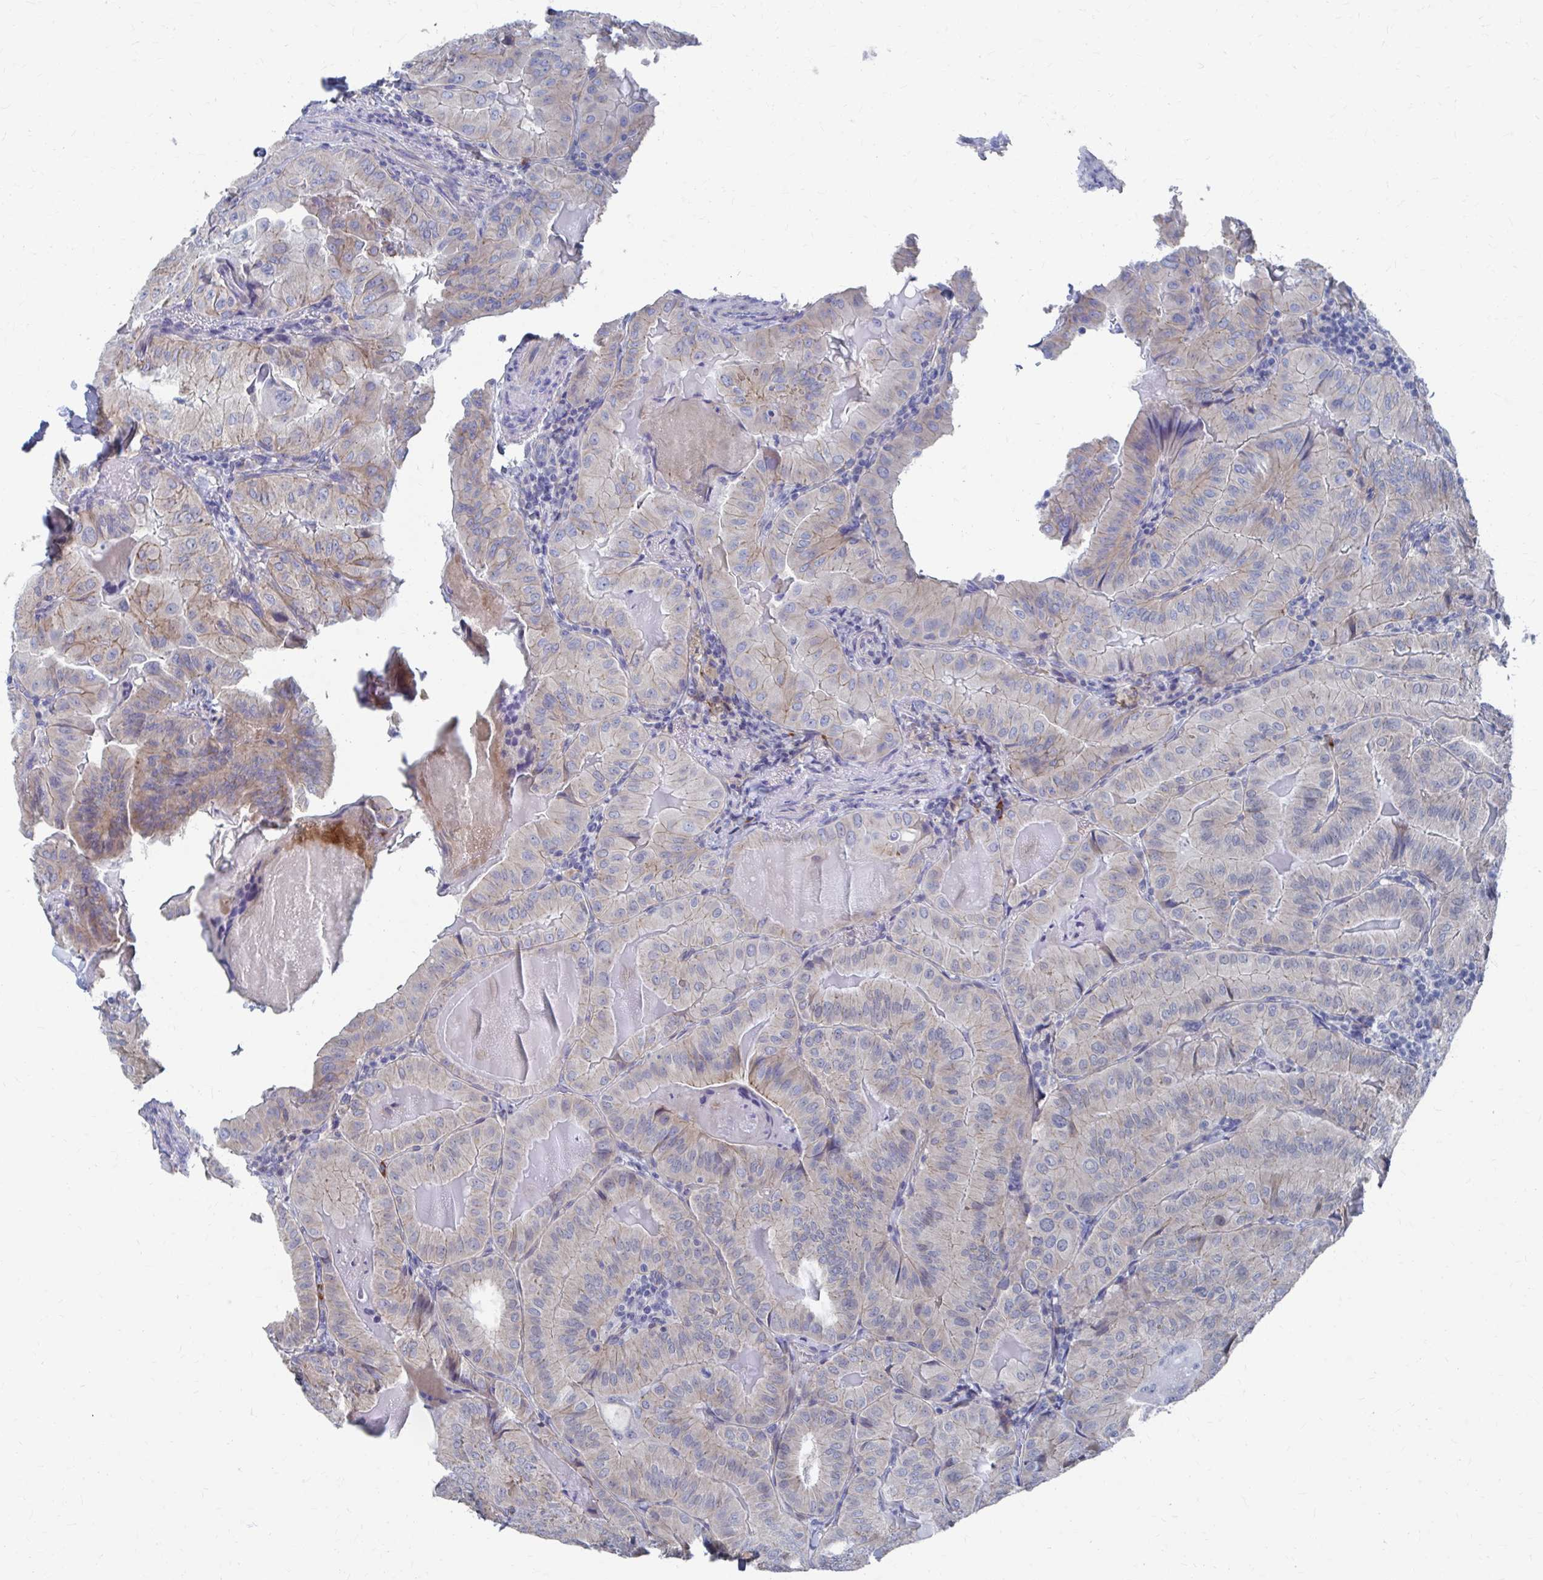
{"staining": {"intensity": "weak", "quantity": "25%-75%", "location": "cytoplasmic/membranous"}, "tissue": "thyroid cancer", "cell_type": "Tumor cells", "image_type": "cancer", "snomed": [{"axis": "morphology", "description": "Papillary adenocarcinoma, NOS"}, {"axis": "topography", "description": "Thyroid gland"}], "caption": "Papillary adenocarcinoma (thyroid) was stained to show a protein in brown. There is low levels of weak cytoplasmic/membranous expression in approximately 25%-75% of tumor cells.", "gene": "PLEKHG7", "patient": {"sex": "female", "age": 68}}